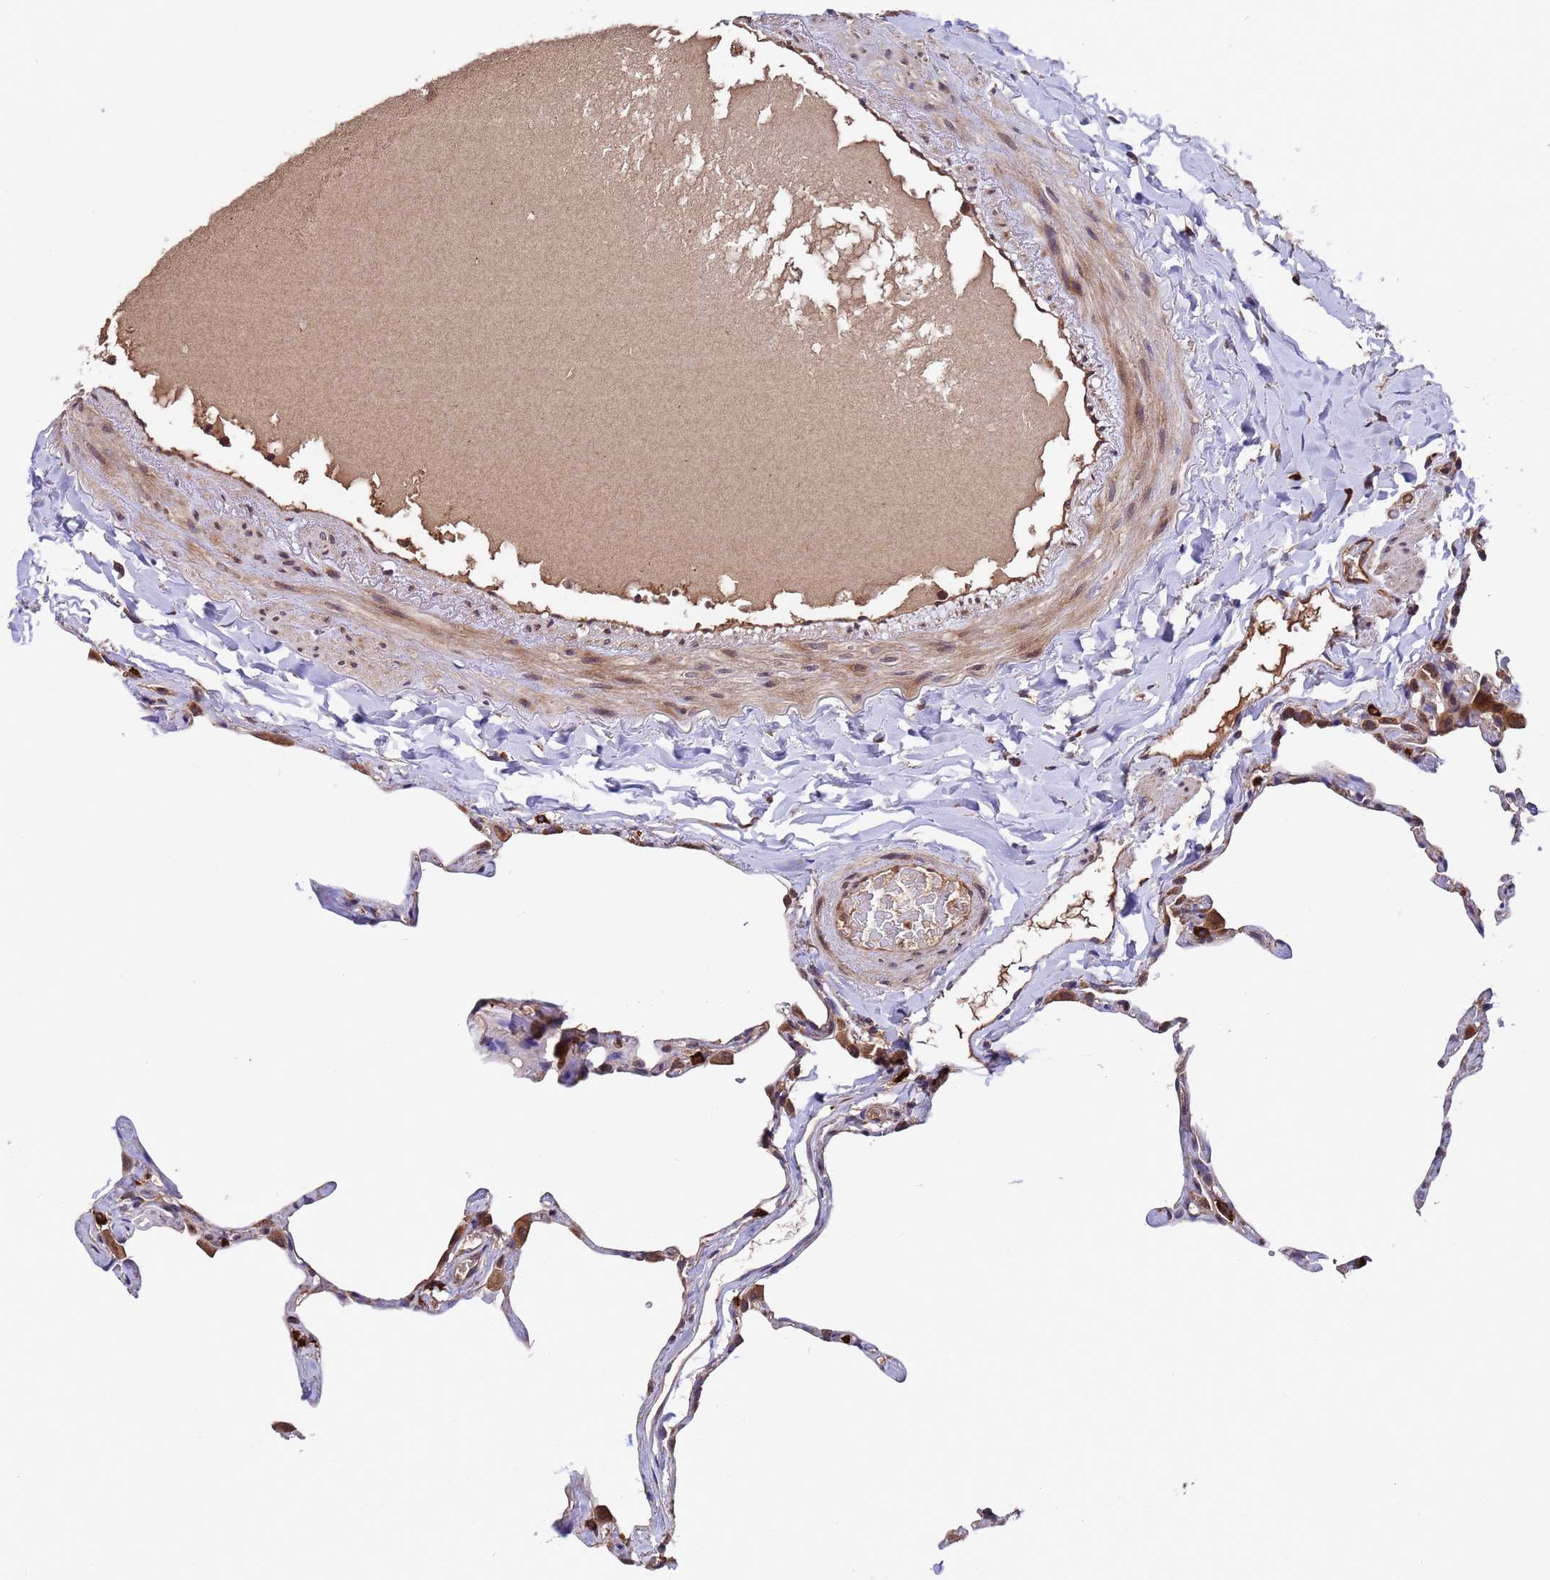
{"staining": {"intensity": "moderate", "quantity": "<25%", "location": "cytoplasmic/membranous"}, "tissue": "lung", "cell_type": "Alveolar cells", "image_type": "normal", "snomed": [{"axis": "morphology", "description": "Normal tissue, NOS"}, {"axis": "topography", "description": "Lung"}], "caption": "Immunohistochemistry of normal human lung shows low levels of moderate cytoplasmic/membranous positivity in about <25% of alveolar cells. (DAB IHC with brightfield microscopy, high magnification).", "gene": "TSR3", "patient": {"sex": "male", "age": 65}}